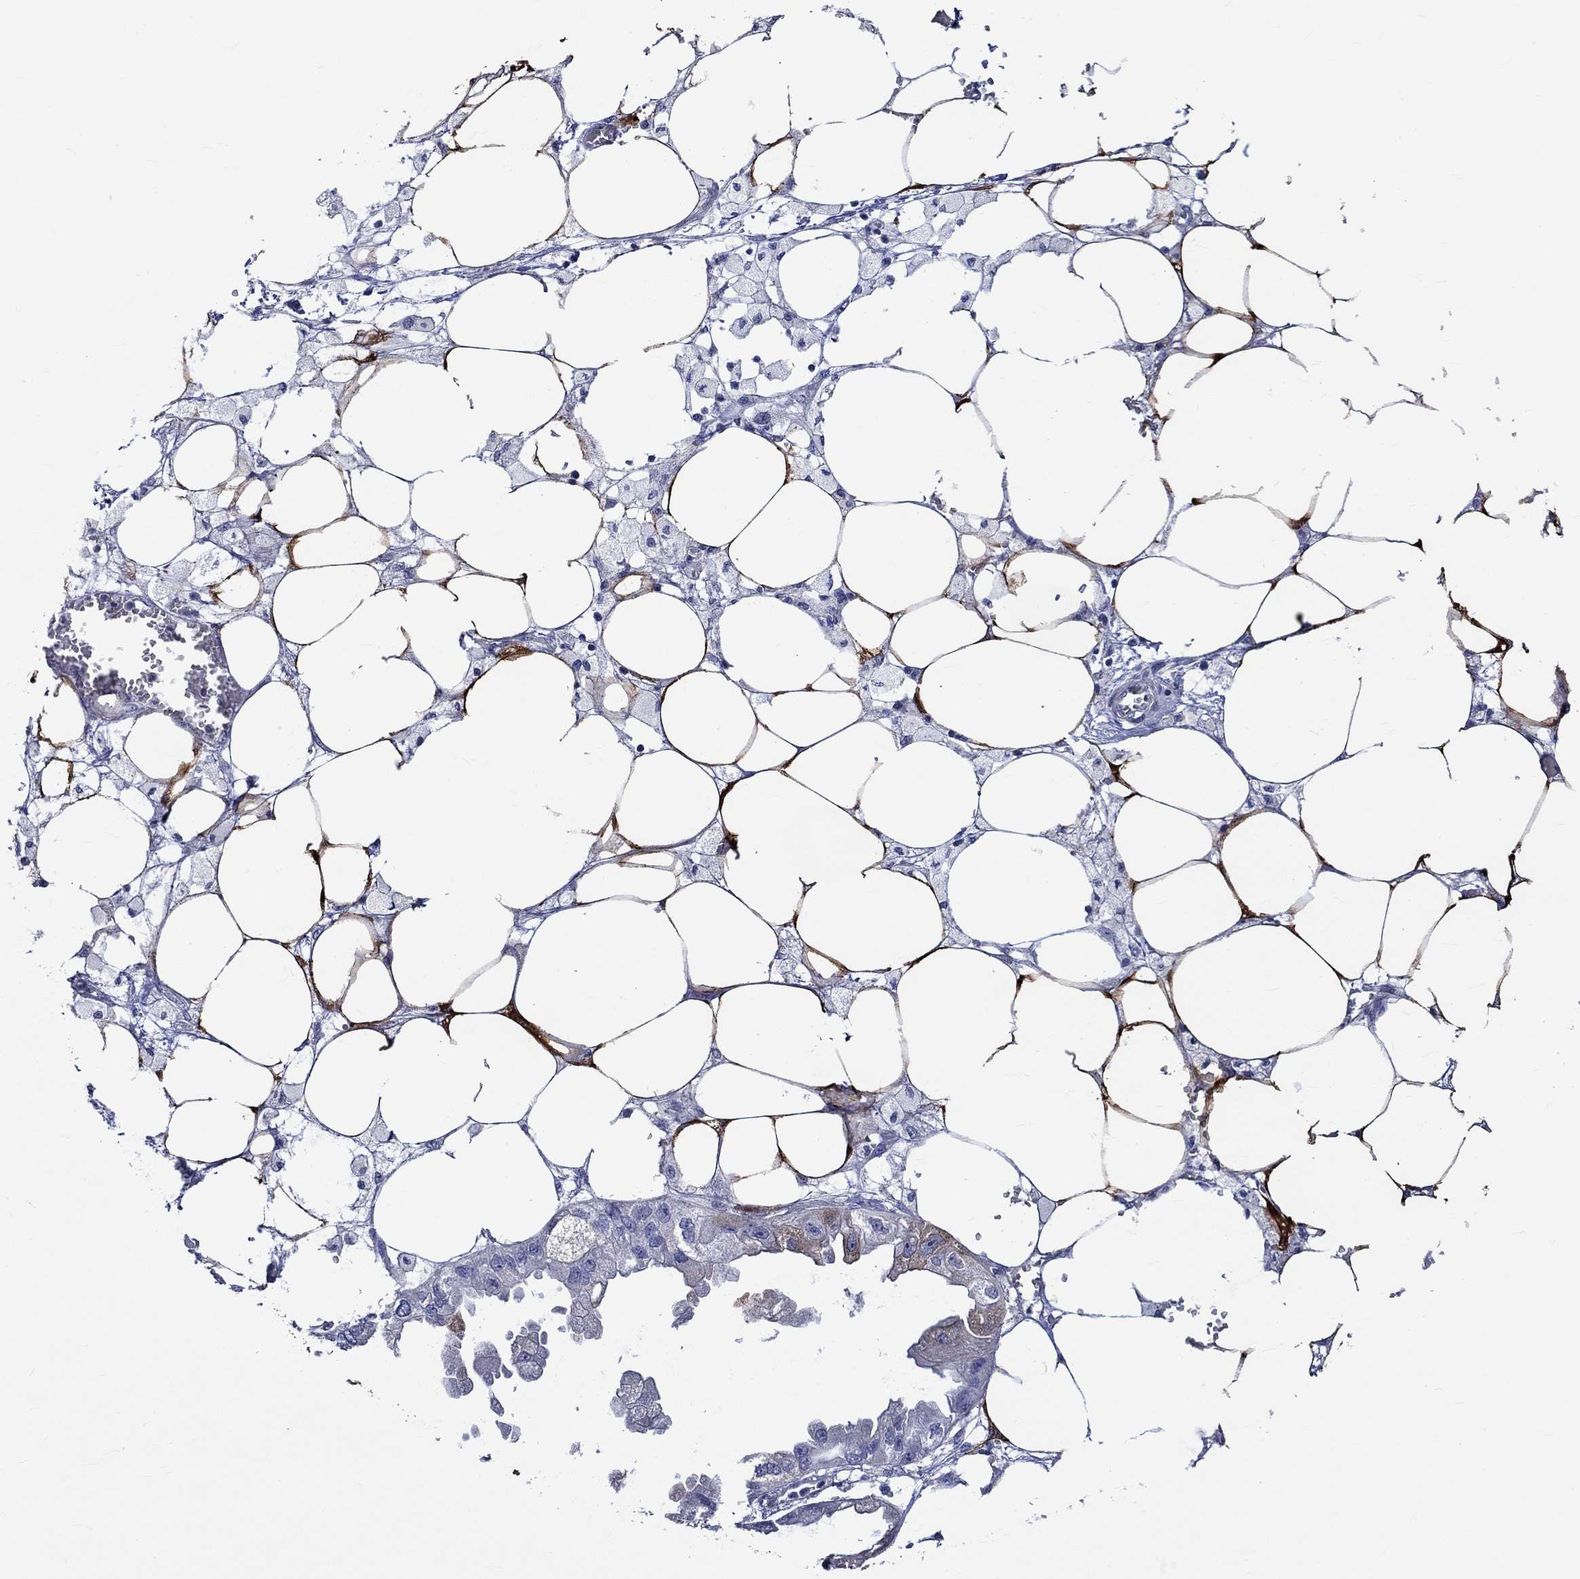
{"staining": {"intensity": "weak", "quantity": "<25%", "location": "cytoplasmic/membranous"}, "tissue": "endometrial cancer", "cell_type": "Tumor cells", "image_type": "cancer", "snomed": [{"axis": "morphology", "description": "Adenocarcinoma, NOS"}, {"axis": "morphology", "description": "Adenocarcinoma, metastatic, NOS"}, {"axis": "topography", "description": "Adipose tissue"}, {"axis": "topography", "description": "Endometrium"}], "caption": "The histopathology image demonstrates no staining of tumor cells in endometrial cancer (metastatic adenocarcinoma).", "gene": "CRYAB", "patient": {"sex": "female", "age": 67}}